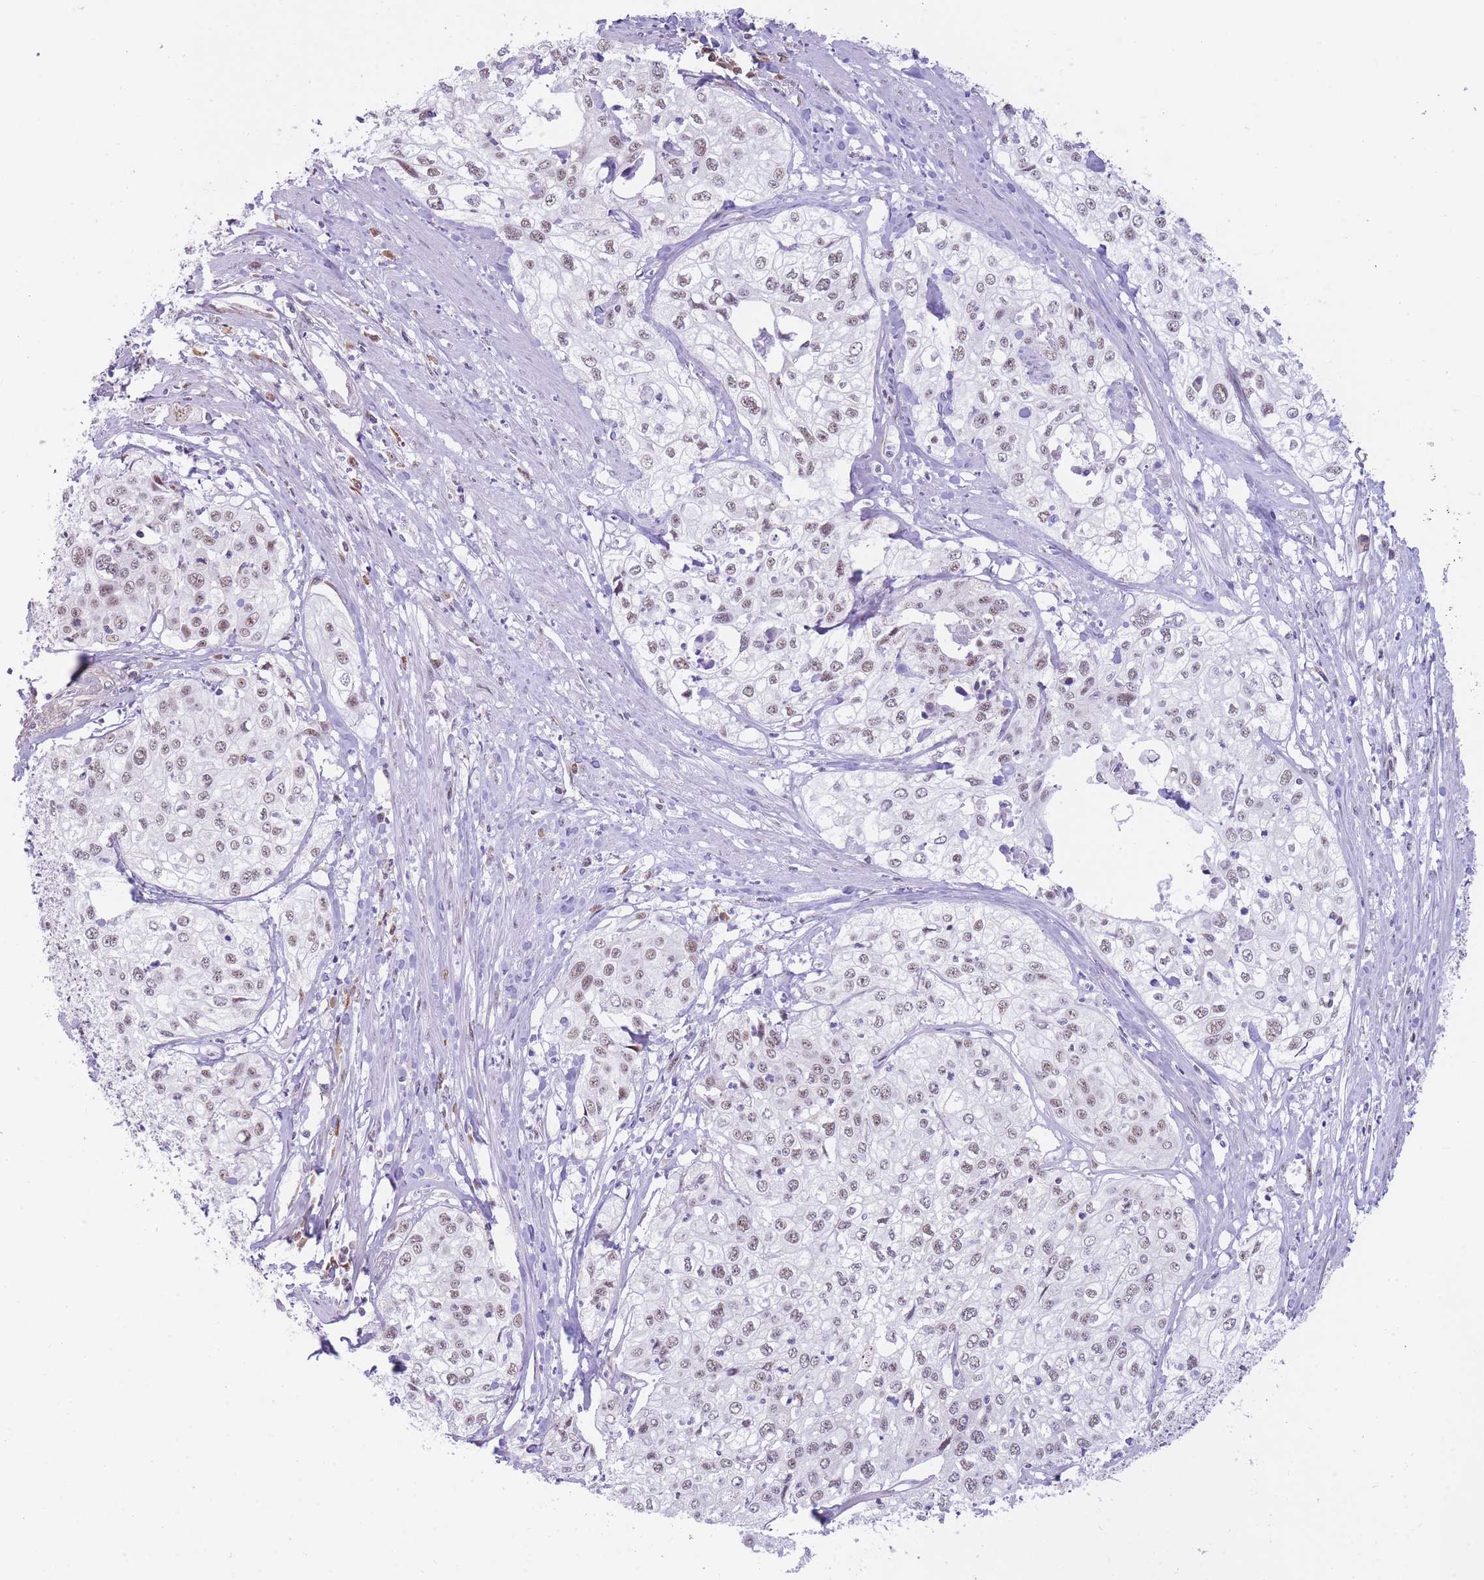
{"staining": {"intensity": "weak", "quantity": "25%-75%", "location": "nuclear"}, "tissue": "cervical cancer", "cell_type": "Tumor cells", "image_type": "cancer", "snomed": [{"axis": "morphology", "description": "Squamous cell carcinoma, NOS"}, {"axis": "topography", "description": "Cervix"}], "caption": "DAB immunohistochemical staining of squamous cell carcinoma (cervical) reveals weak nuclear protein expression in about 25%-75% of tumor cells.", "gene": "CYP2B6", "patient": {"sex": "female", "age": 31}}